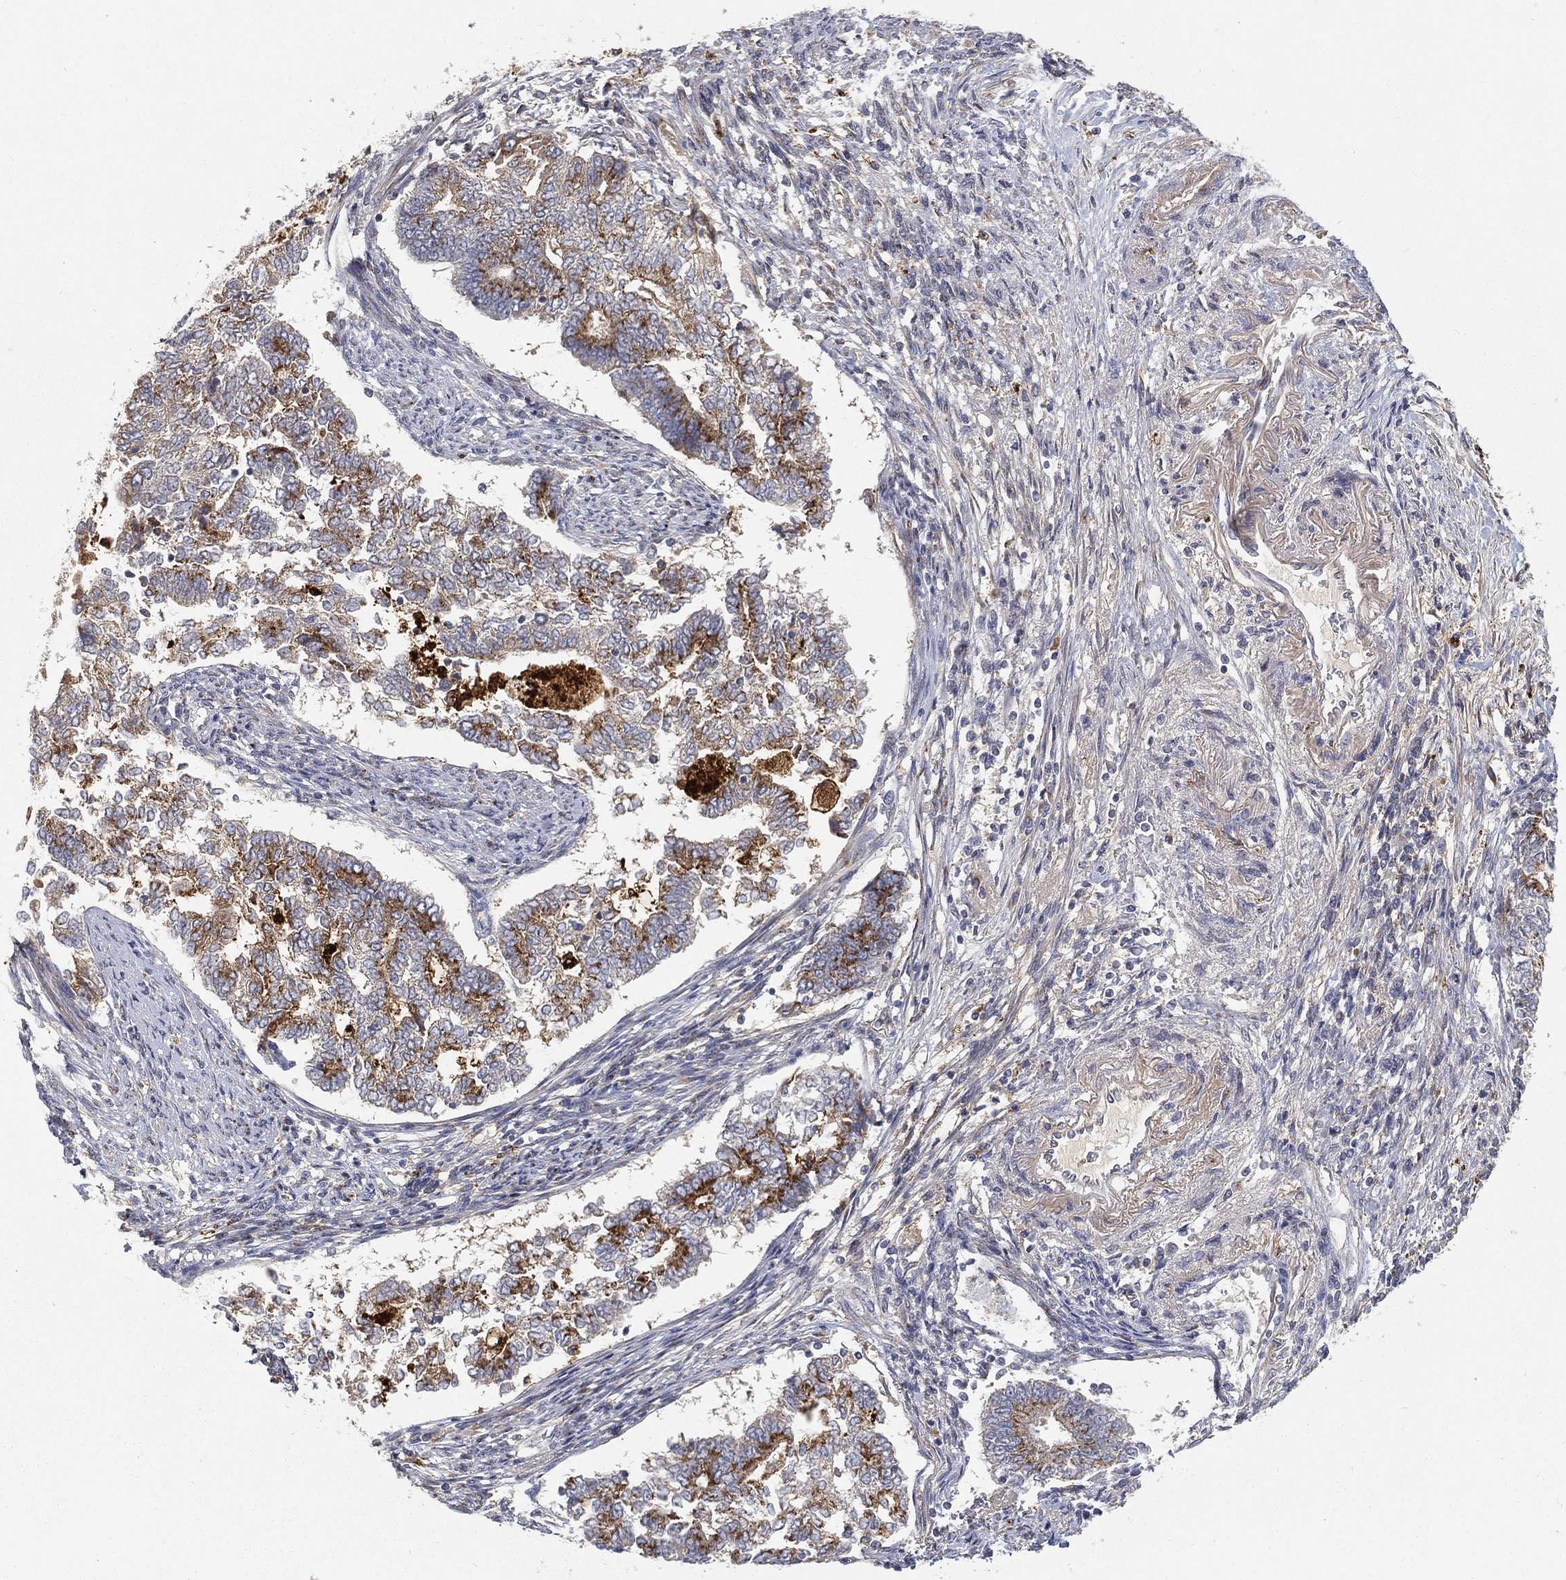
{"staining": {"intensity": "strong", "quantity": ">75%", "location": "cytoplasmic/membranous"}, "tissue": "endometrial cancer", "cell_type": "Tumor cells", "image_type": "cancer", "snomed": [{"axis": "morphology", "description": "Adenocarcinoma, NOS"}, {"axis": "topography", "description": "Endometrium"}], "caption": "Tumor cells reveal high levels of strong cytoplasmic/membranous expression in approximately >75% of cells in endometrial cancer. The staining was performed using DAB (3,3'-diaminobenzidine), with brown indicating positive protein expression. Nuclei are stained blue with hematoxylin.", "gene": "CTSL", "patient": {"sex": "female", "age": 65}}